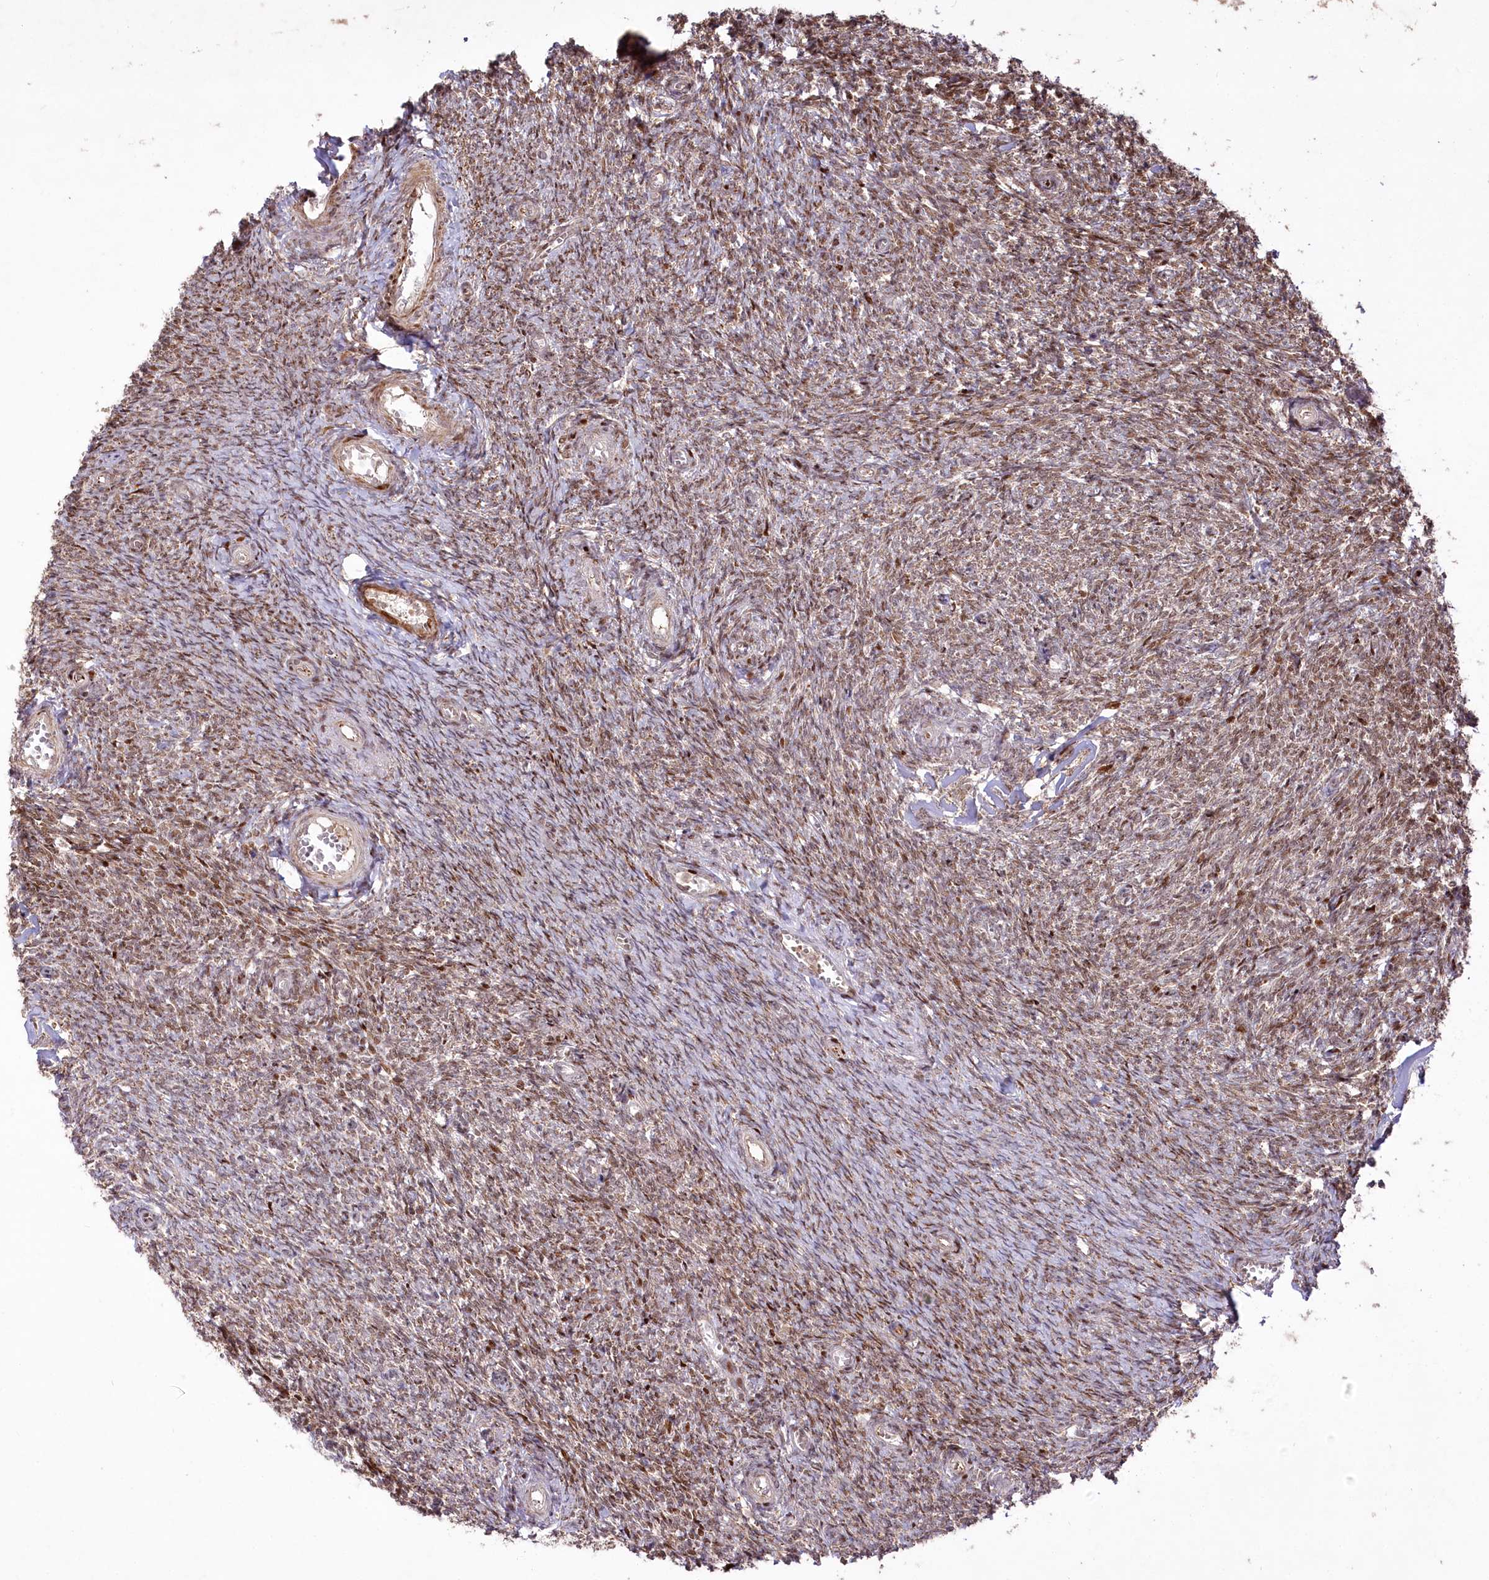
{"staining": {"intensity": "moderate", "quantity": ">75%", "location": "nuclear"}, "tissue": "ovary", "cell_type": "Ovarian stroma cells", "image_type": "normal", "snomed": [{"axis": "morphology", "description": "Normal tissue, NOS"}, {"axis": "topography", "description": "Ovary"}], "caption": "A medium amount of moderate nuclear staining is seen in approximately >75% of ovarian stroma cells in benign ovary.", "gene": "PSTK", "patient": {"sex": "female", "age": 44}}